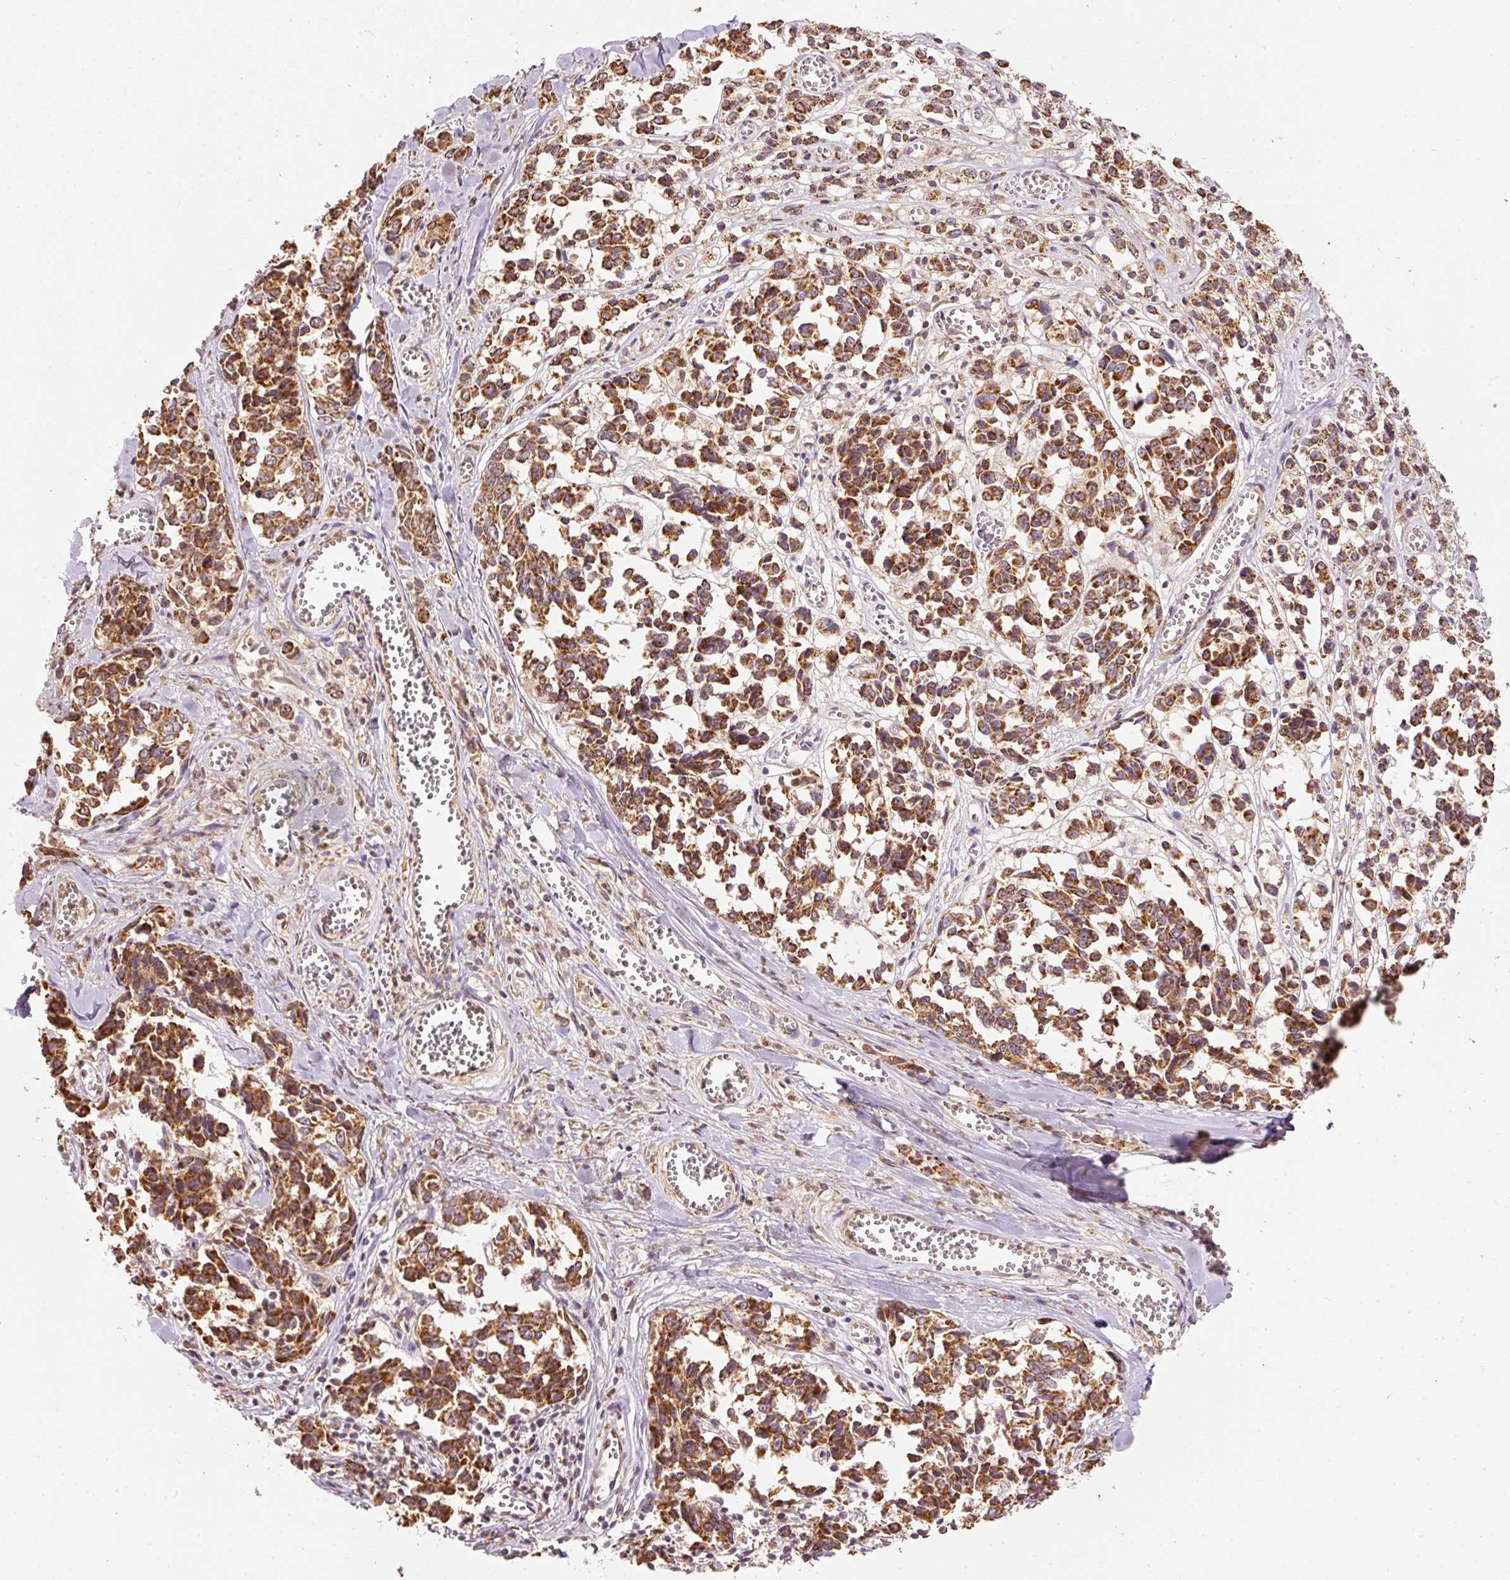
{"staining": {"intensity": "moderate", "quantity": ">75%", "location": "cytoplasmic/membranous"}, "tissue": "melanoma", "cell_type": "Tumor cells", "image_type": "cancer", "snomed": [{"axis": "morphology", "description": "Malignant melanoma, NOS"}, {"axis": "topography", "description": "Skin"}], "caption": "DAB immunohistochemical staining of human melanoma demonstrates moderate cytoplasmic/membranous protein staining in about >75% of tumor cells.", "gene": "PSENEN", "patient": {"sex": "female", "age": 64}}